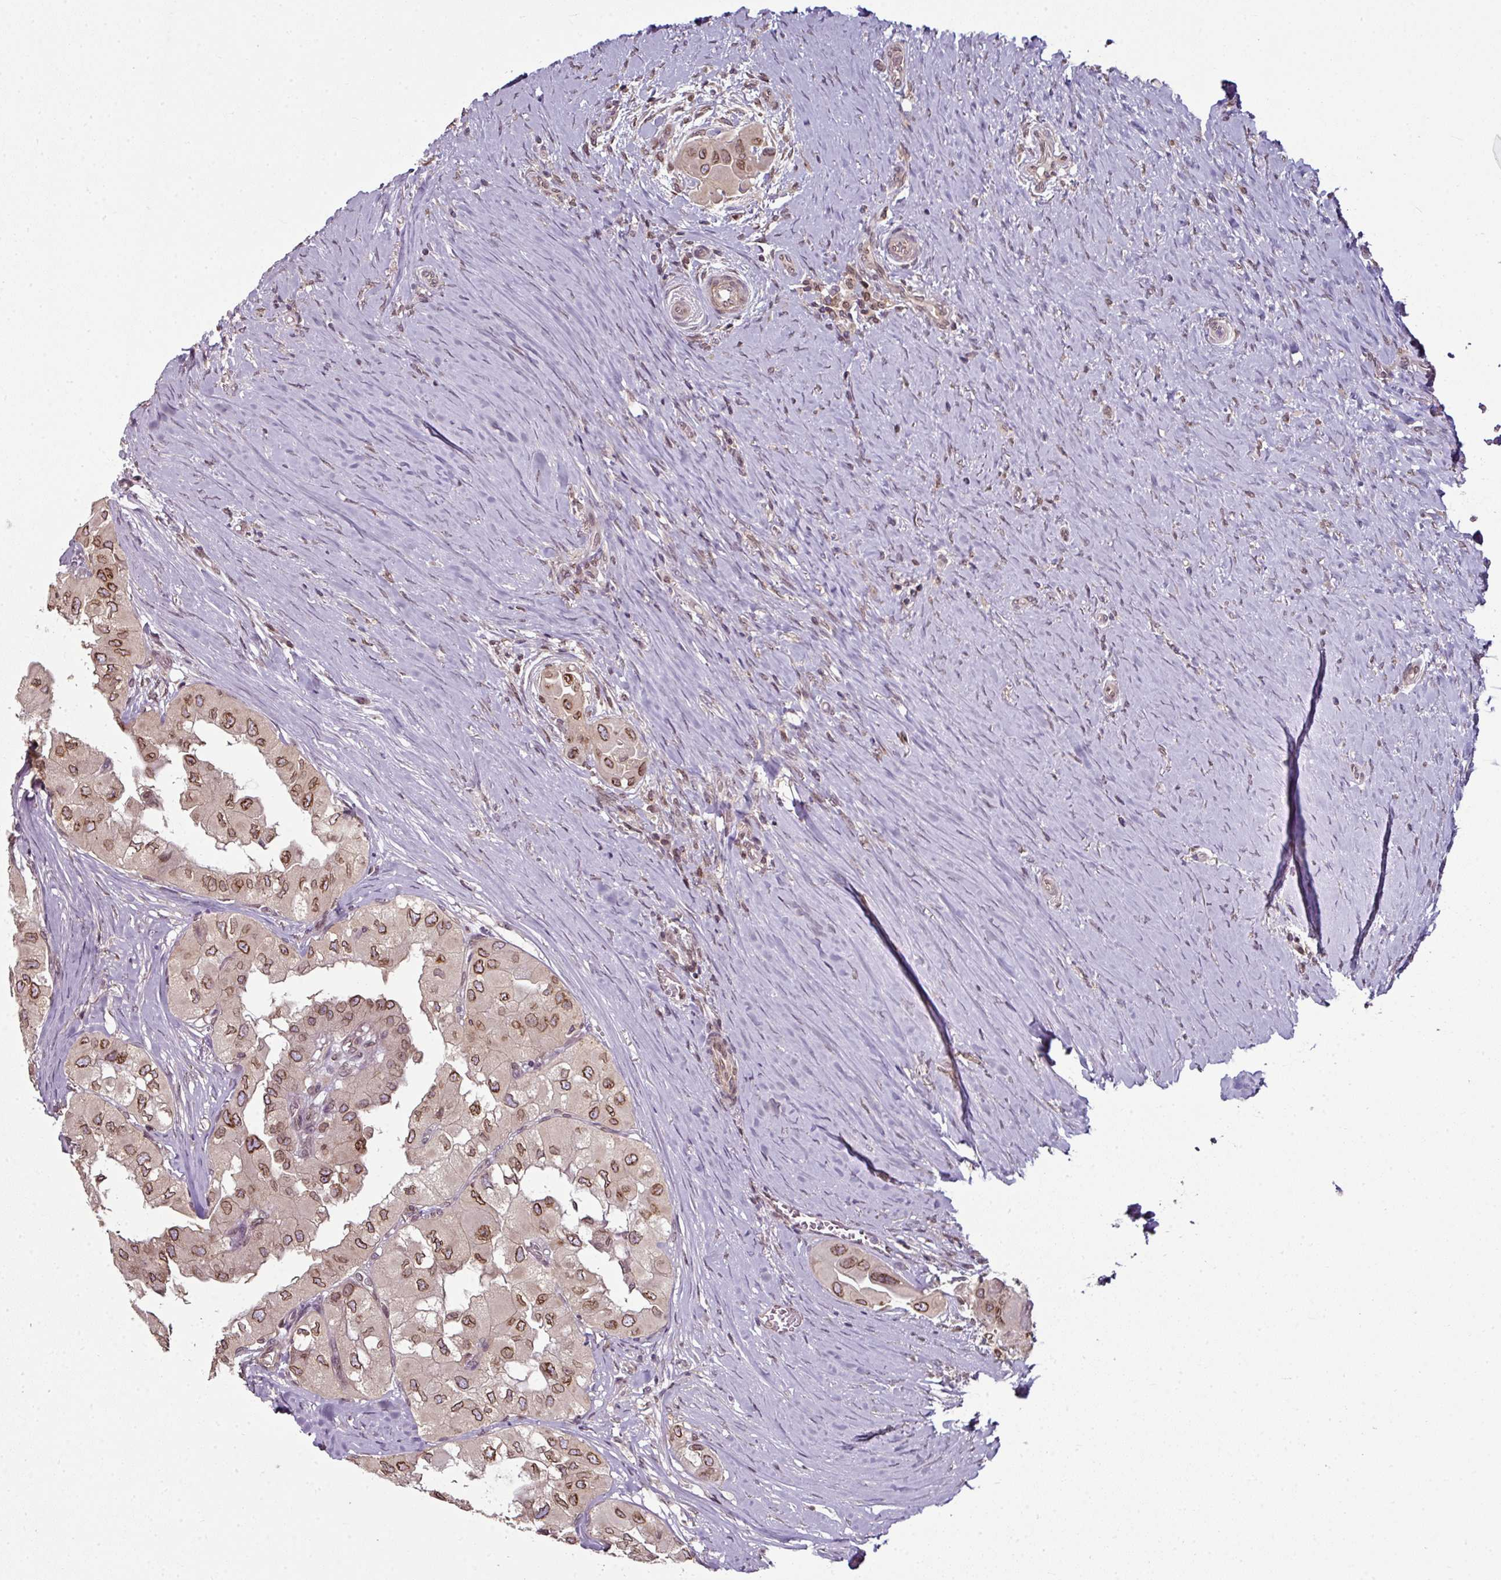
{"staining": {"intensity": "moderate", "quantity": ">75%", "location": "cytoplasmic/membranous,nuclear"}, "tissue": "thyroid cancer", "cell_type": "Tumor cells", "image_type": "cancer", "snomed": [{"axis": "morphology", "description": "Papillary adenocarcinoma, NOS"}, {"axis": "topography", "description": "Thyroid gland"}], "caption": "A brown stain highlights moderate cytoplasmic/membranous and nuclear staining of a protein in thyroid cancer tumor cells.", "gene": "RANGAP1", "patient": {"sex": "female", "age": 59}}